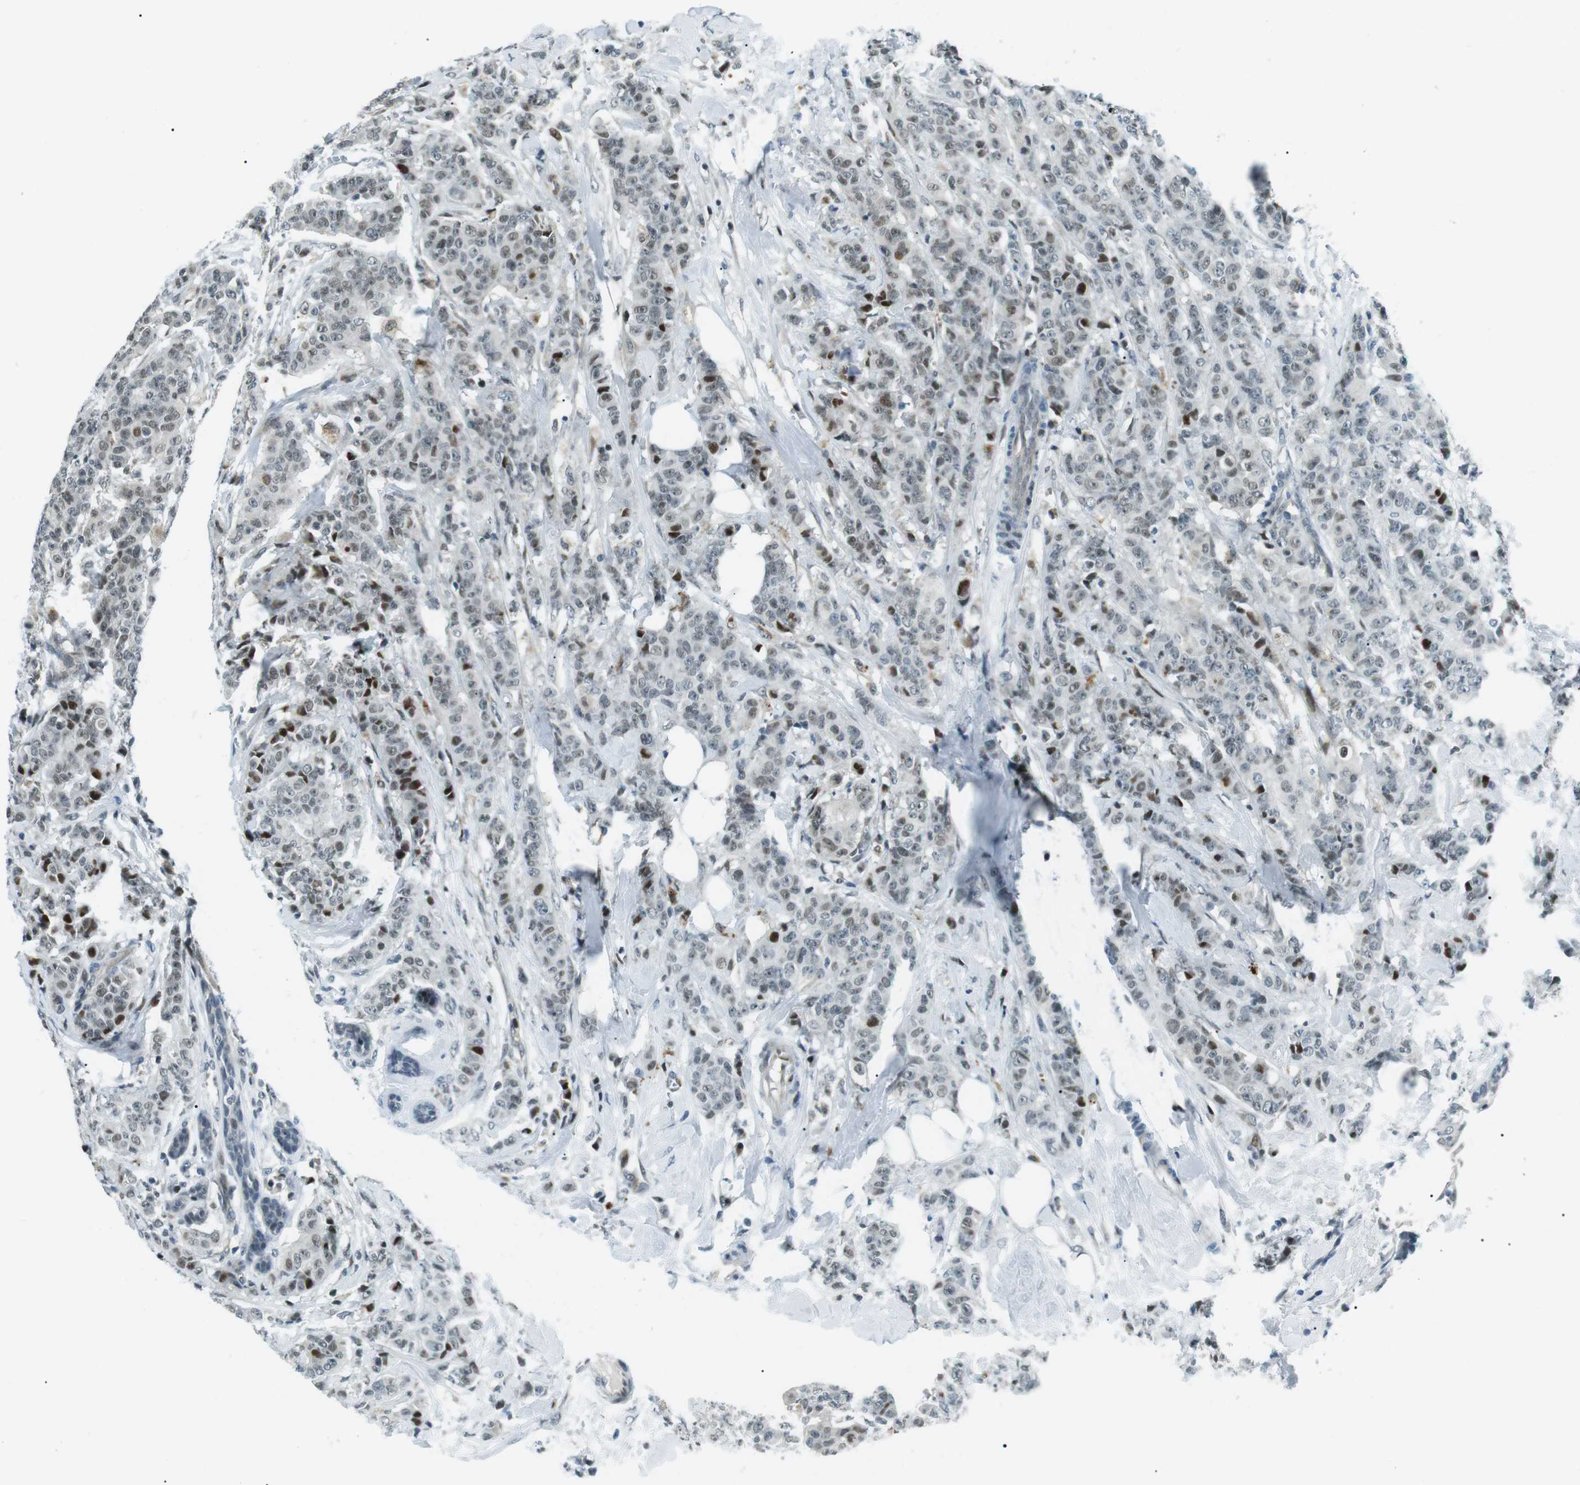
{"staining": {"intensity": "strong", "quantity": "<25%", "location": "nuclear"}, "tissue": "breast cancer", "cell_type": "Tumor cells", "image_type": "cancer", "snomed": [{"axis": "morphology", "description": "Normal tissue, NOS"}, {"axis": "morphology", "description": "Duct carcinoma"}, {"axis": "topography", "description": "Breast"}], "caption": "A brown stain highlights strong nuclear staining of a protein in breast infiltrating ductal carcinoma tumor cells.", "gene": "PJA1", "patient": {"sex": "female", "age": 40}}